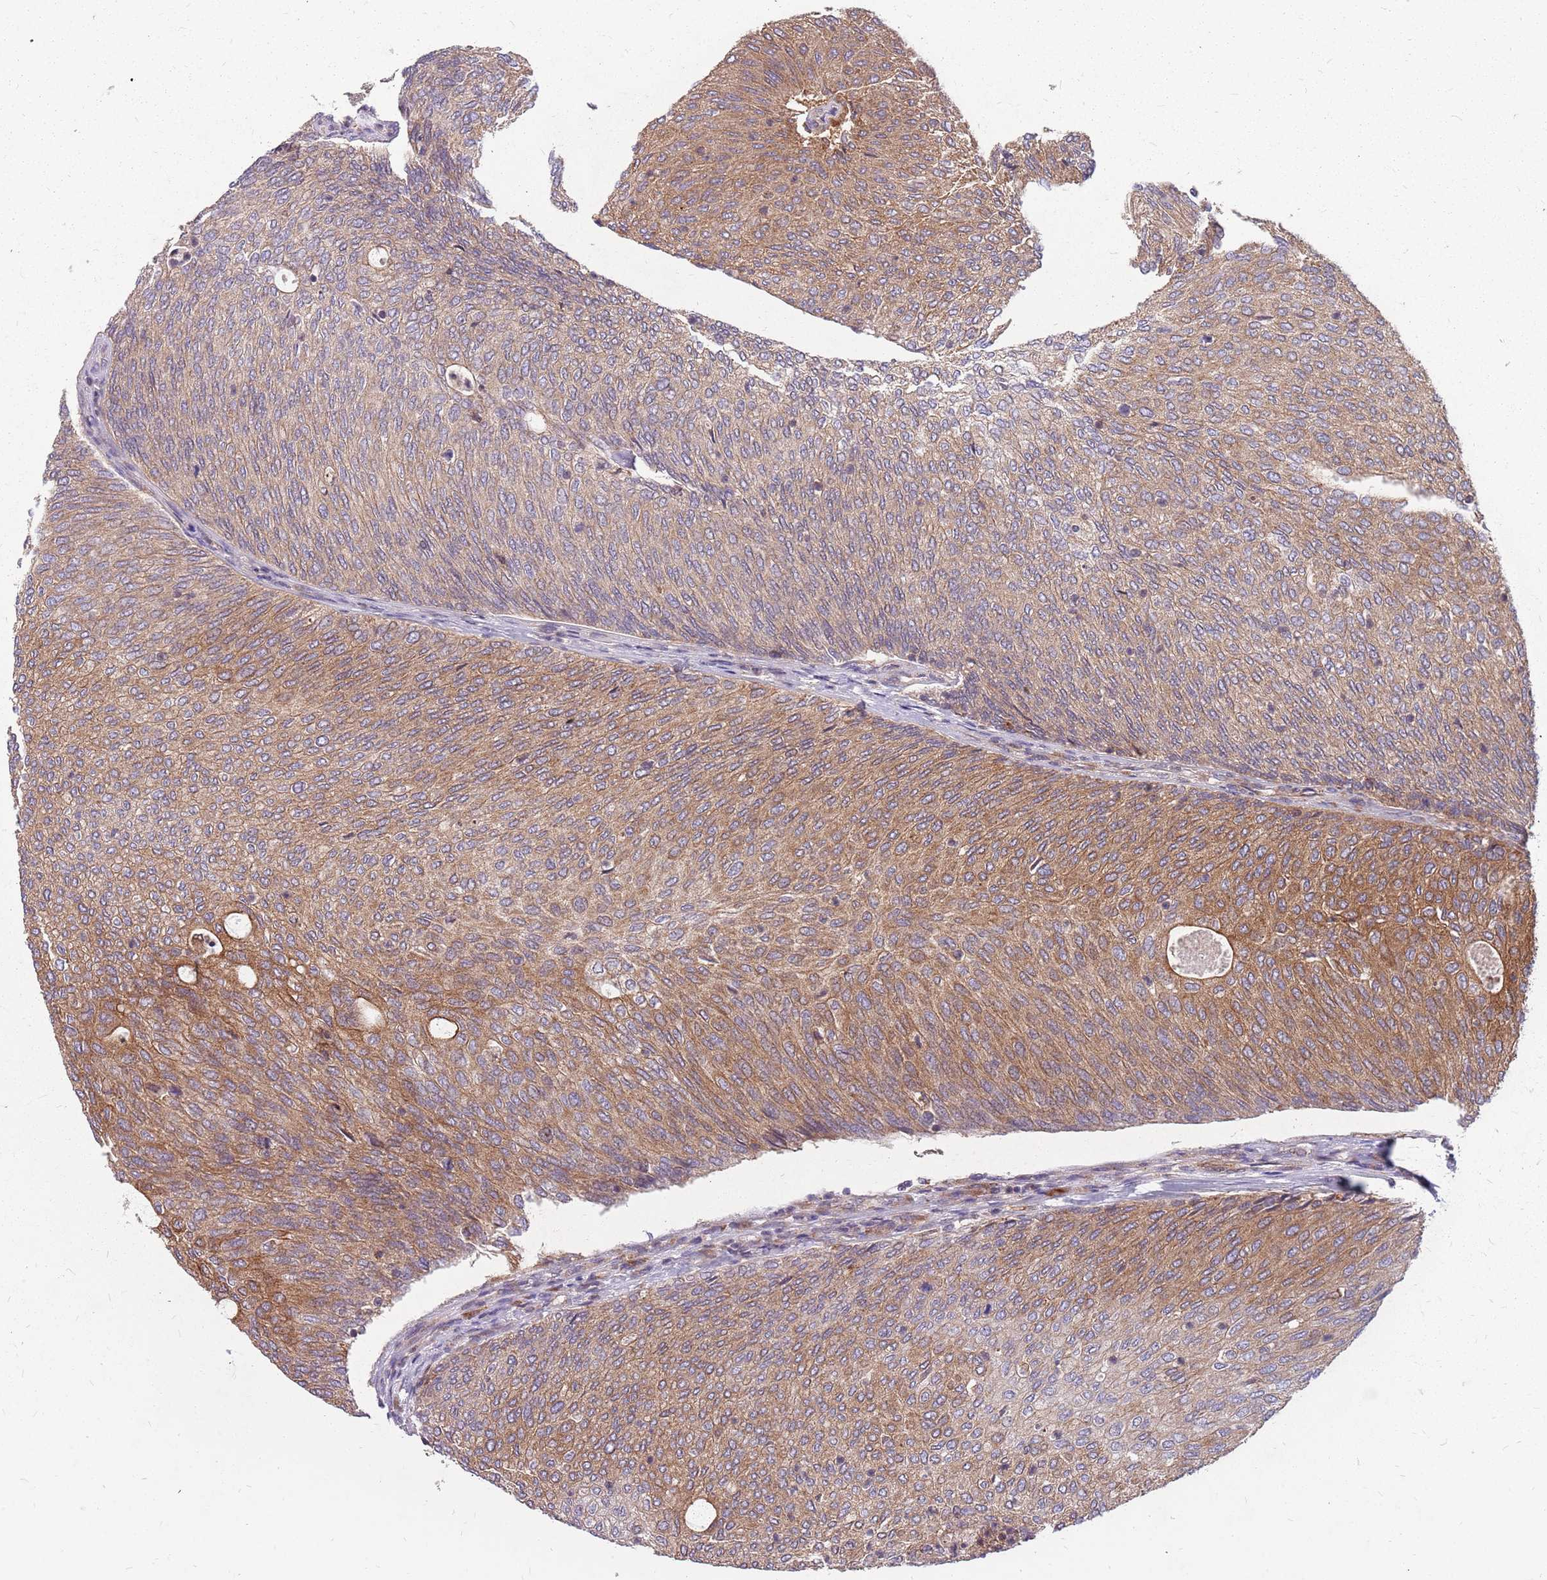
{"staining": {"intensity": "moderate", "quantity": "25%-75%", "location": "cytoplasmic/membranous"}, "tissue": "urothelial cancer", "cell_type": "Tumor cells", "image_type": "cancer", "snomed": [{"axis": "morphology", "description": "Urothelial carcinoma, Low grade"}, {"axis": "topography", "description": "Urinary bladder"}], "caption": "Urothelial cancer stained with a protein marker exhibits moderate staining in tumor cells.", "gene": "NME4", "patient": {"sex": "female", "age": 79}}